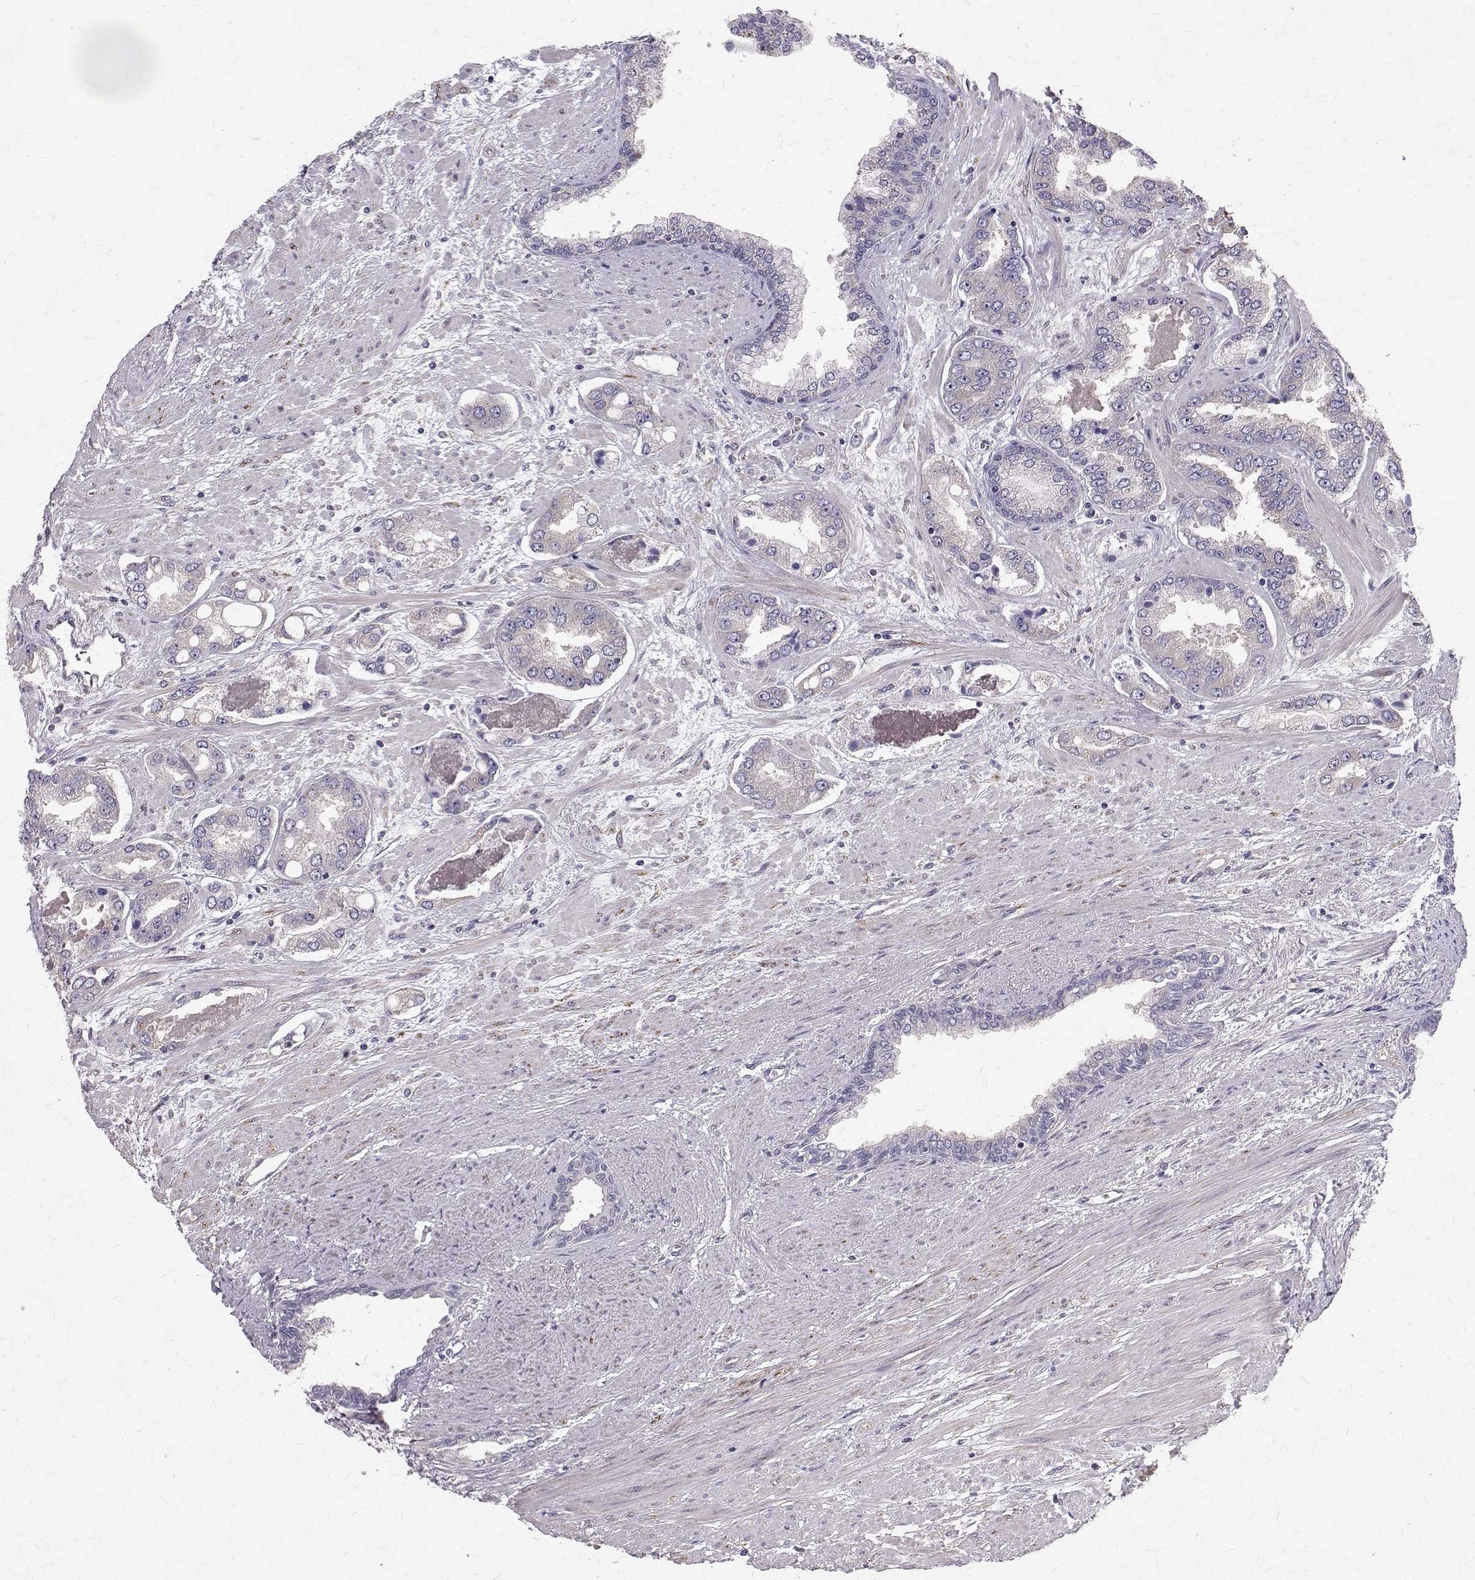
{"staining": {"intensity": "moderate", "quantity": "<25%", "location": "cytoplasmic/membranous"}, "tissue": "prostate cancer", "cell_type": "Tumor cells", "image_type": "cancer", "snomed": [{"axis": "morphology", "description": "Adenocarcinoma, Low grade"}, {"axis": "topography", "description": "Prostate"}], "caption": "An immunohistochemistry image of neoplastic tissue is shown. Protein staining in brown highlights moderate cytoplasmic/membranous positivity in low-grade adenocarcinoma (prostate) within tumor cells.", "gene": "ARFGAP1", "patient": {"sex": "male", "age": 60}}